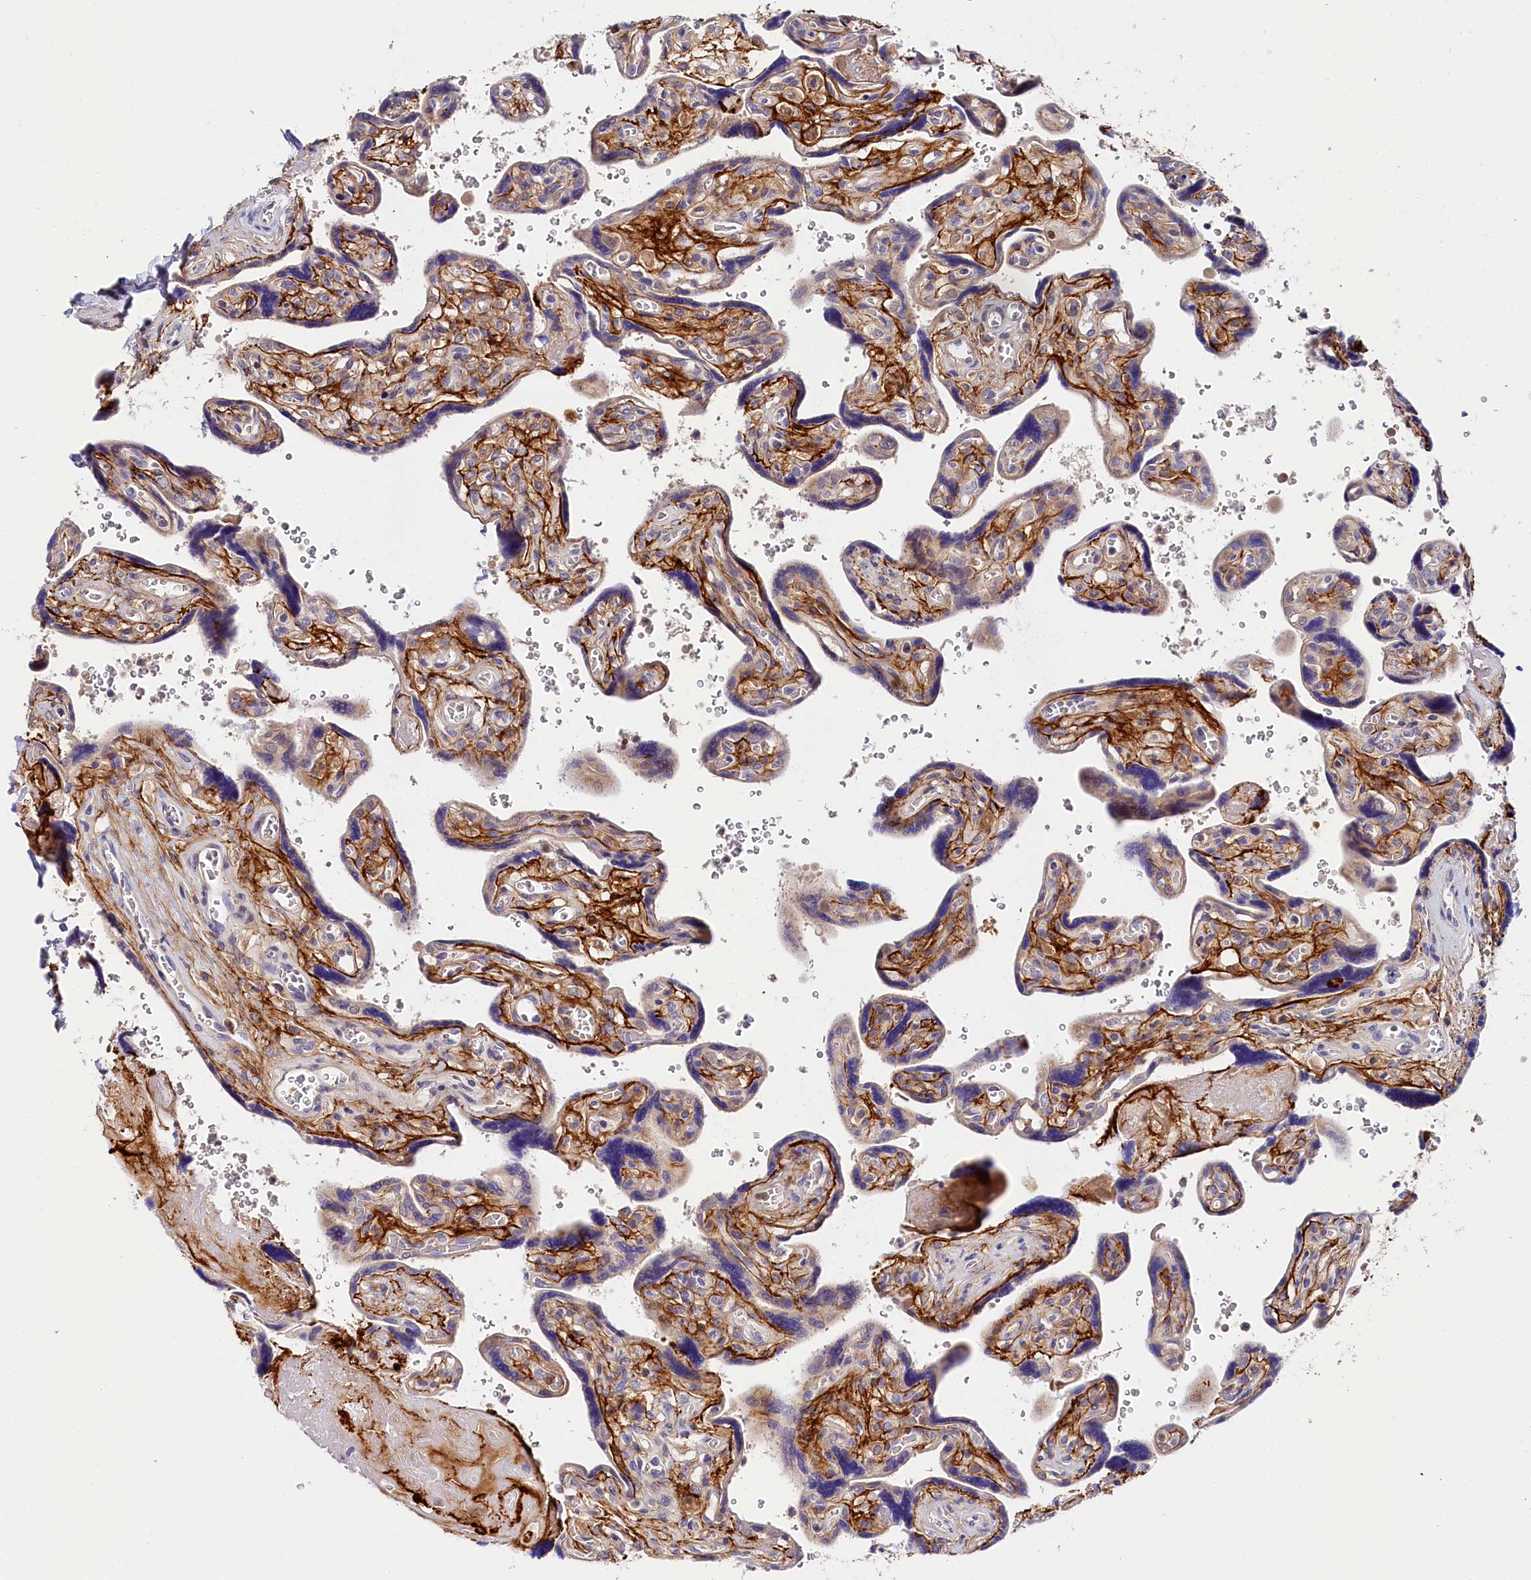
{"staining": {"intensity": "negative", "quantity": "none", "location": "none"}, "tissue": "placenta", "cell_type": "Trophoblastic cells", "image_type": "normal", "snomed": [{"axis": "morphology", "description": "Normal tissue, NOS"}, {"axis": "topography", "description": "Placenta"}], "caption": "Immunohistochemistry image of benign human placenta stained for a protein (brown), which exhibits no positivity in trophoblastic cells.", "gene": "KATNB1", "patient": {"sex": "female", "age": 39}}